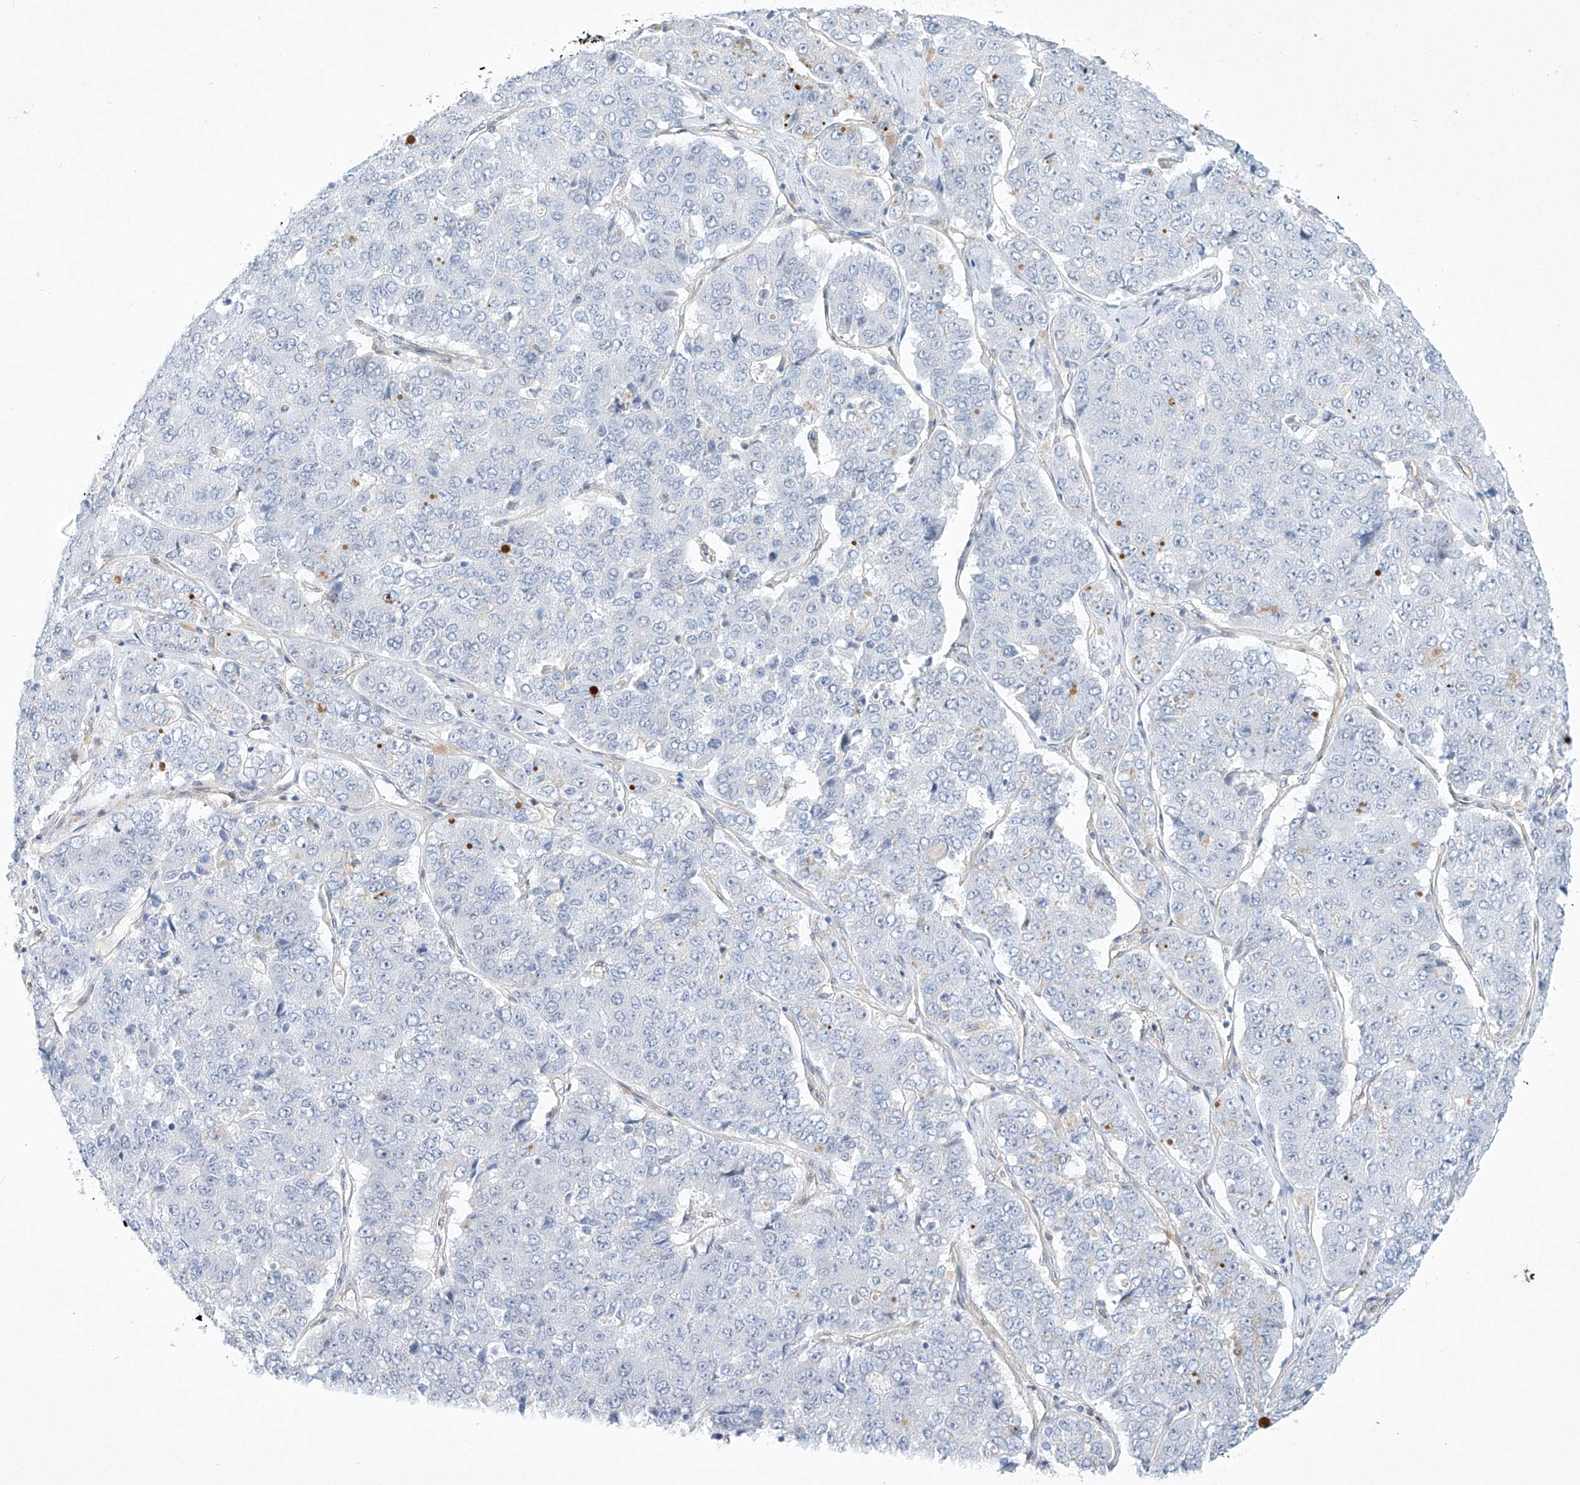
{"staining": {"intensity": "negative", "quantity": "none", "location": "none"}, "tissue": "pancreatic cancer", "cell_type": "Tumor cells", "image_type": "cancer", "snomed": [{"axis": "morphology", "description": "Adenocarcinoma, NOS"}, {"axis": "topography", "description": "Pancreas"}], "caption": "This is an IHC photomicrograph of pancreatic adenocarcinoma. There is no positivity in tumor cells.", "gene": "REEP2", "patient": {"sex": "male", "age": 50}}